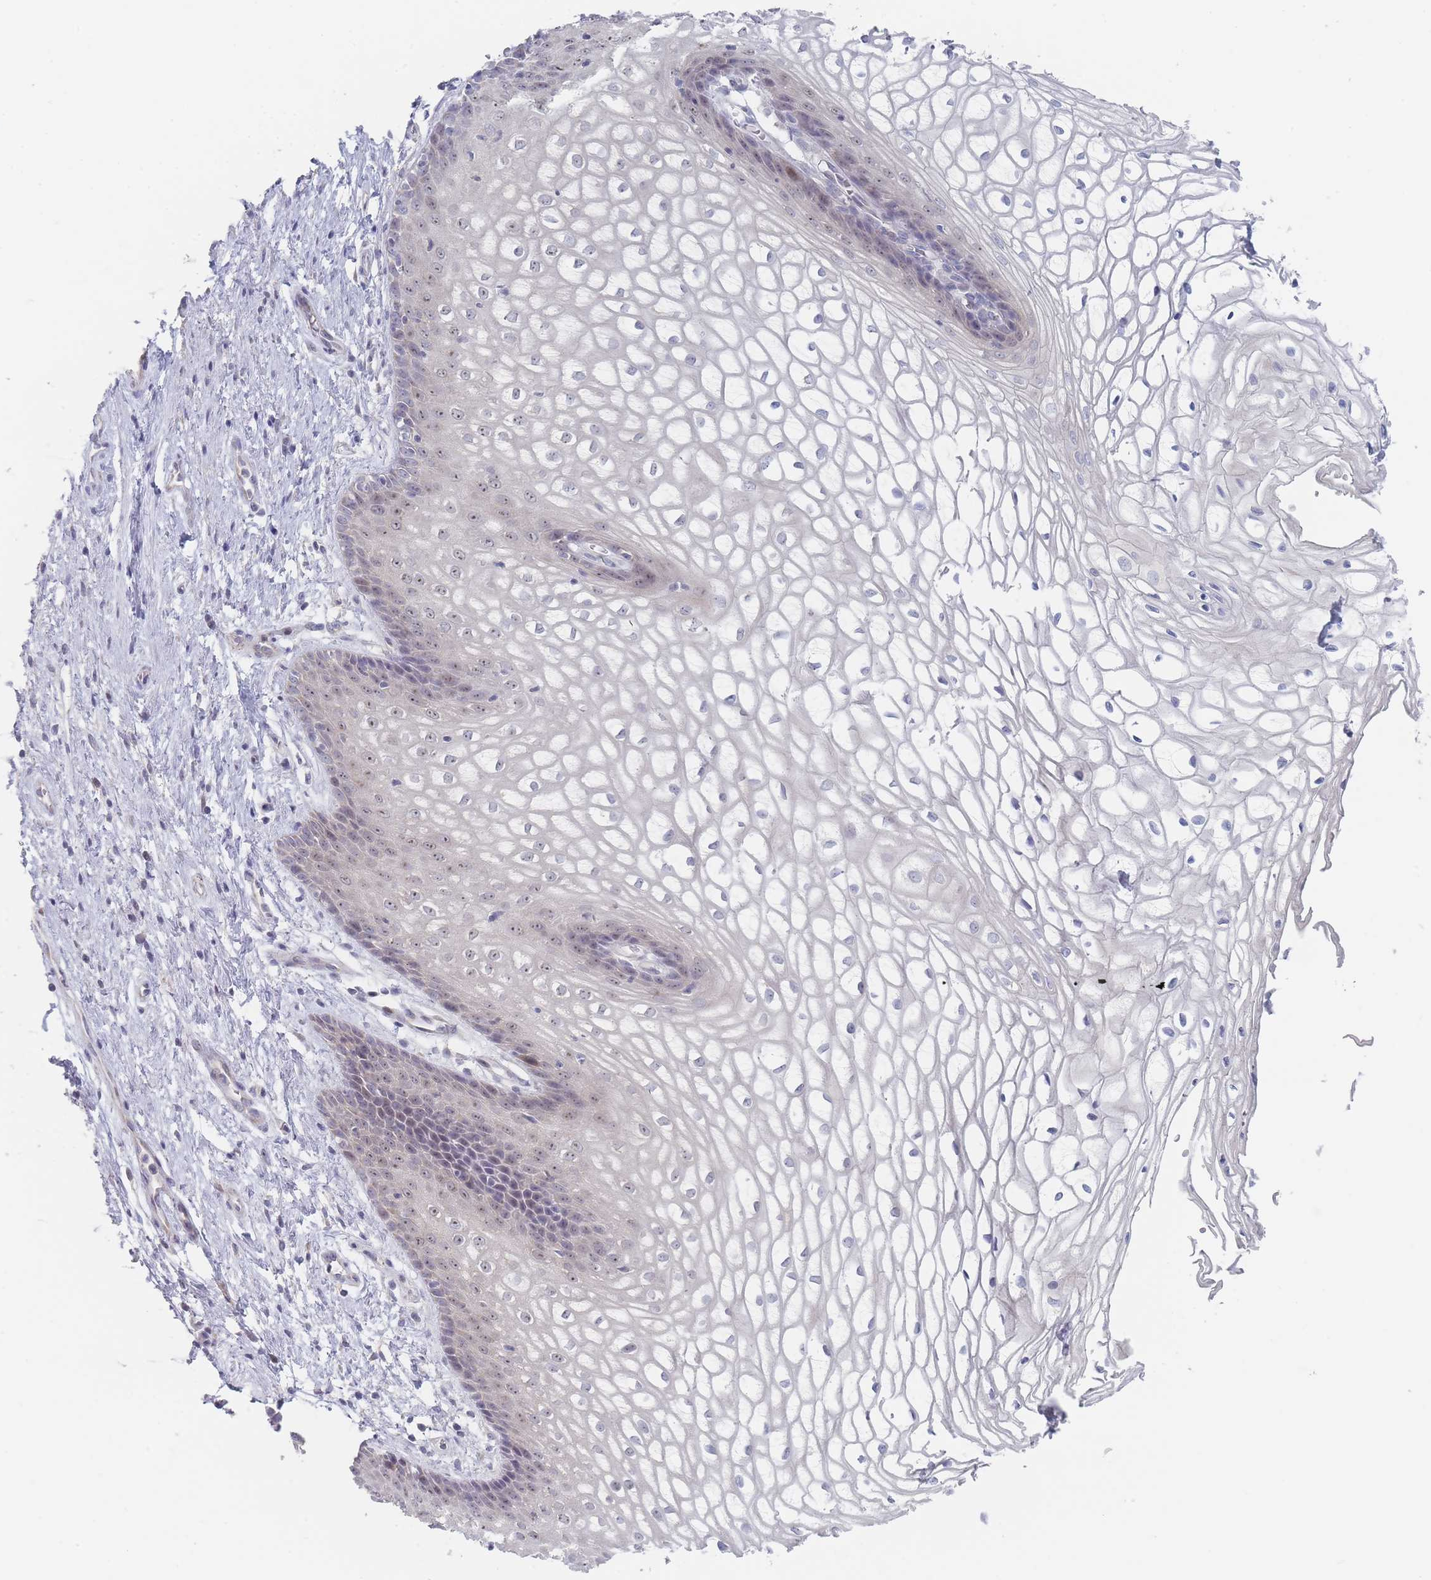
{"staining": {"intensity": "moderate", "quantity": "25%-75%", "location": "nuclear"}, "tissue": "vagina", "cell_type": "Squamous epithelial cells", "image_type": "normal", "snomed": [{"axis": "morphology", "description": "Normal tissue, NOS"}, {"axis": "topography", "description": "Vagina"}], "caption": "The histopathology image demonstrates immunohistochemical staining of normal vagina. There is moderate nuclear positivity is appreciated in about 25%-75% of squamous epithelial cells.", "gene": "RNF8", "patient": {"sex": "female", "age": 34}}